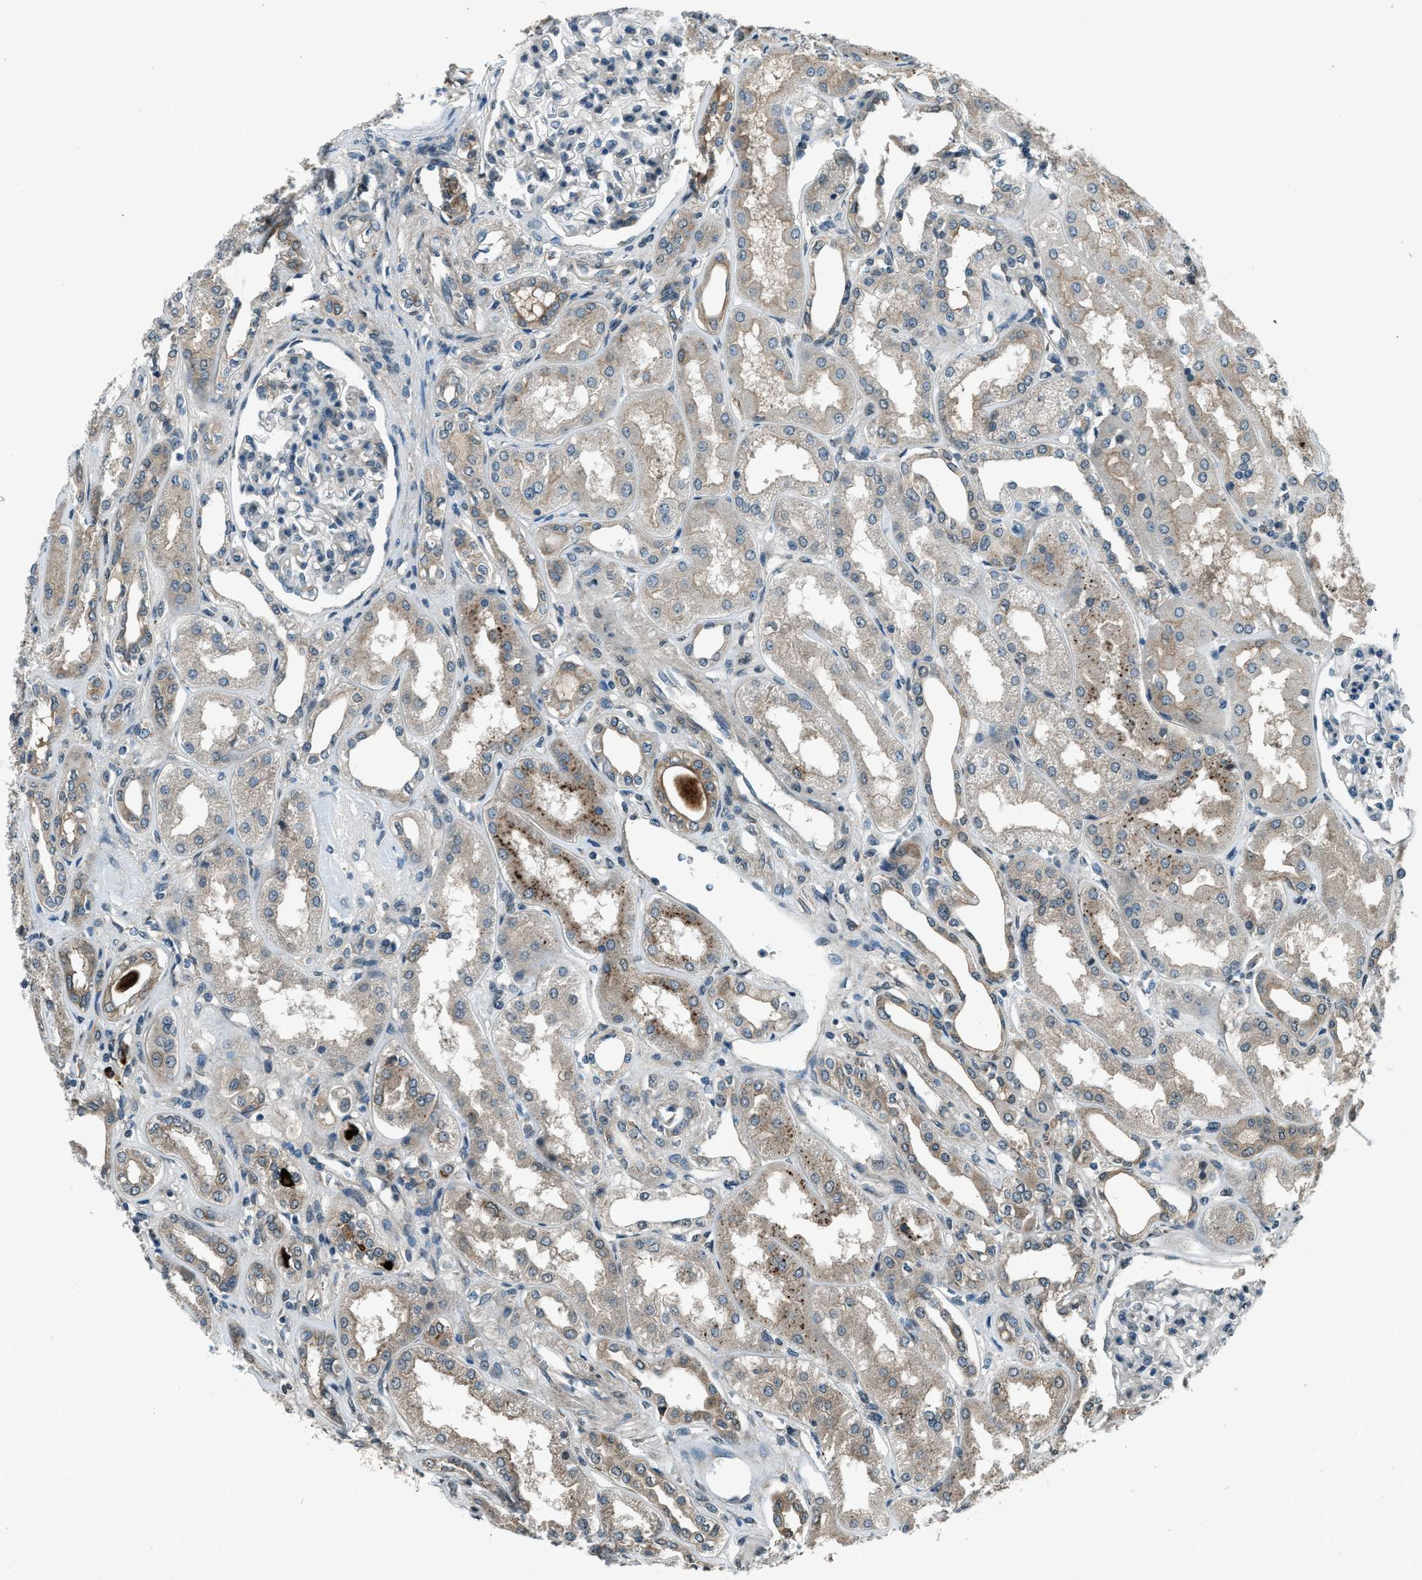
{"staining": {"intensity": "negative", "quantity": "none", "location": "none"}, "tissue": "kidney", "cell_type": "Cells in glomeruli", "image_type": "normal", "snomed": [{"axis": "morphology", "description": "Normal tissue, NOS"}, {"axis": "topography", "description": "Kidney"}], "caption": "An immunohistochemistry (IHC) photomicrograph of unremarkable kidney is shown. There is no staining in cells in glomeruli of kidney. The staining is performed using DAB brown chromogen with nuclei counter-stained in using hematoxylin.", "gene": "SVIL", "patient": {"sex": "female", "age": 56}}